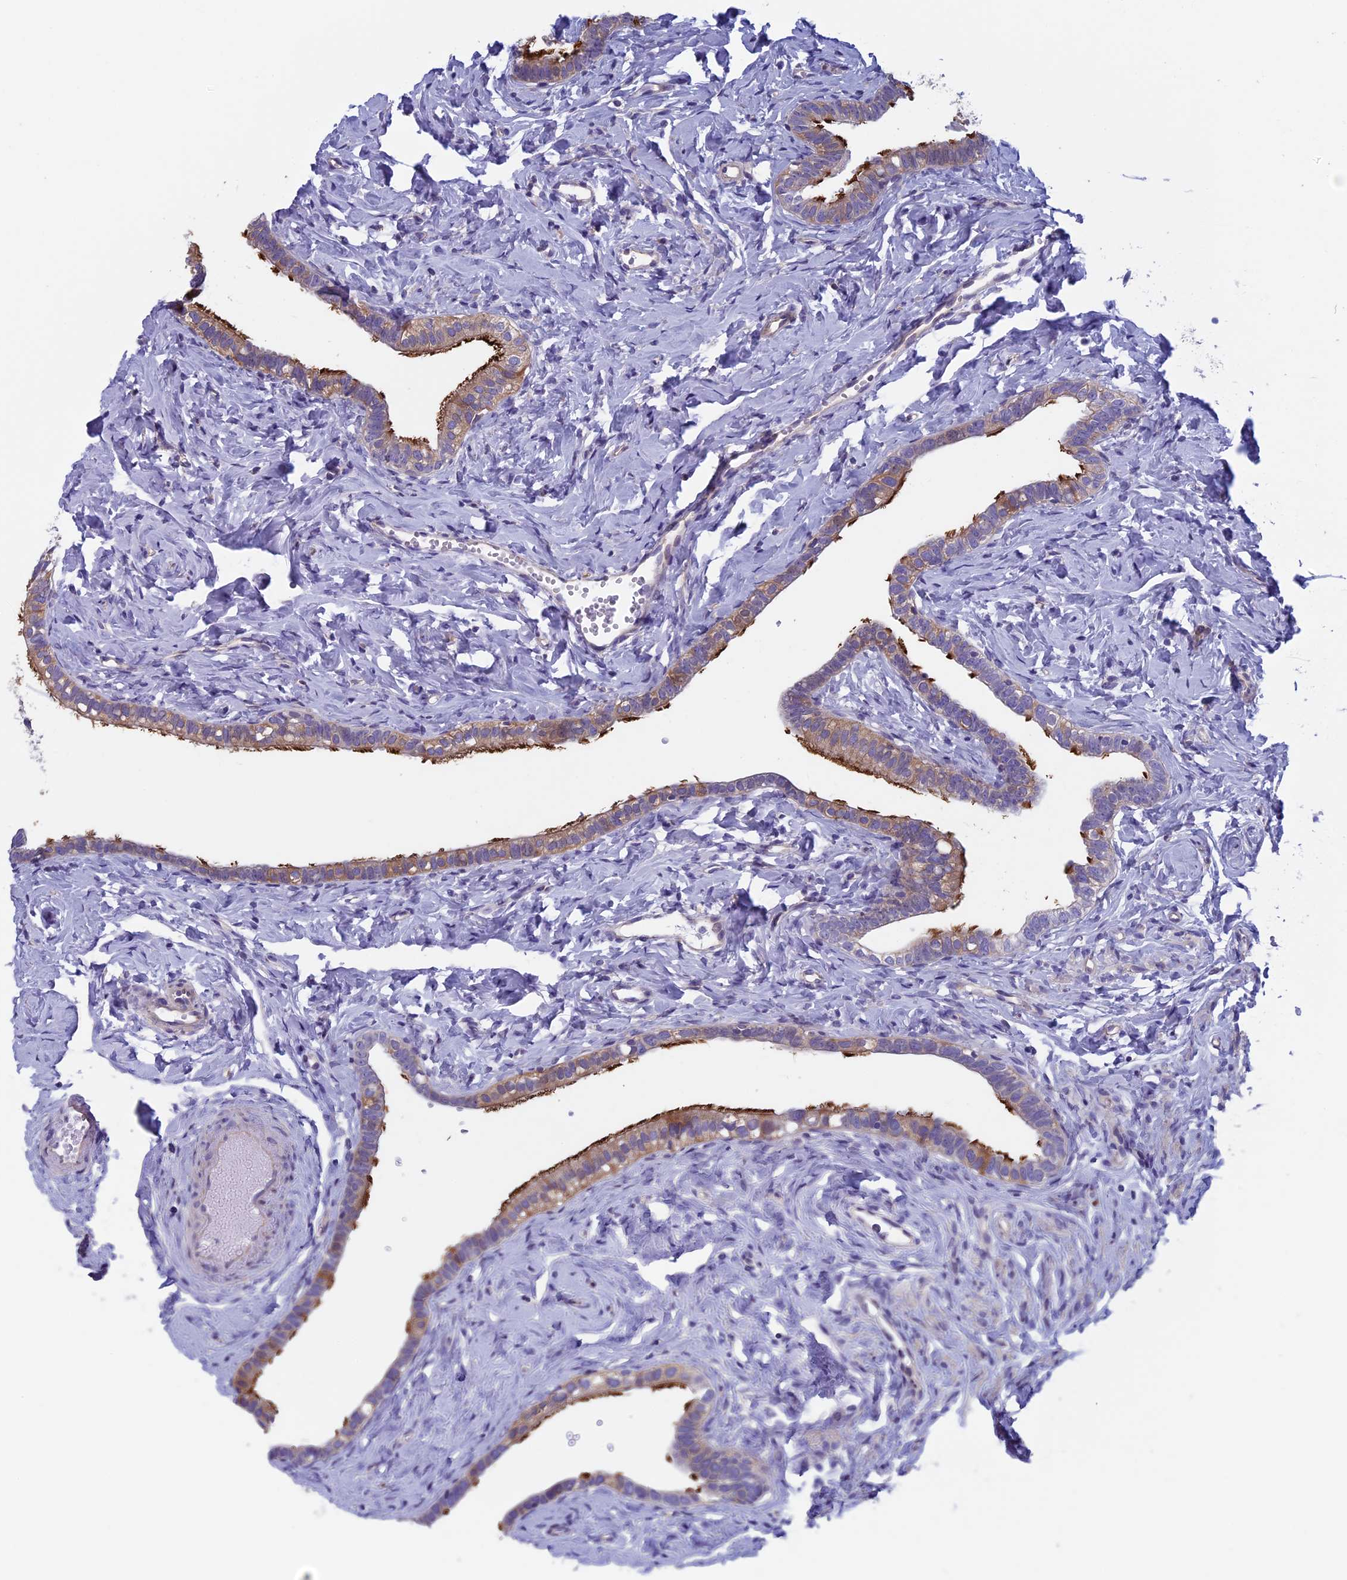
{"staining": {"intensity": "strong", "quantity": "25%-75%", "location": "cytoplasmic/membranous"}, "tissue": "fallopian tube", "cell_type": "Glandular cells", "image_type": "normal", "snomed": [{"axis": "morphology", "description": "Normal tissue, NOS"}, {"axis": "topography", "description": "Fallopian tube"}], "caption": "A photomicrograph of fallopian tube stained for a protein reveals strong cytoplasmic/membranous brown staining in glandular cells. (brown staining indicates protein expression, while blue staining denotes nuclei).", "gene": "CNOT6L", "patient": {"sex": "female", "age": 66}}